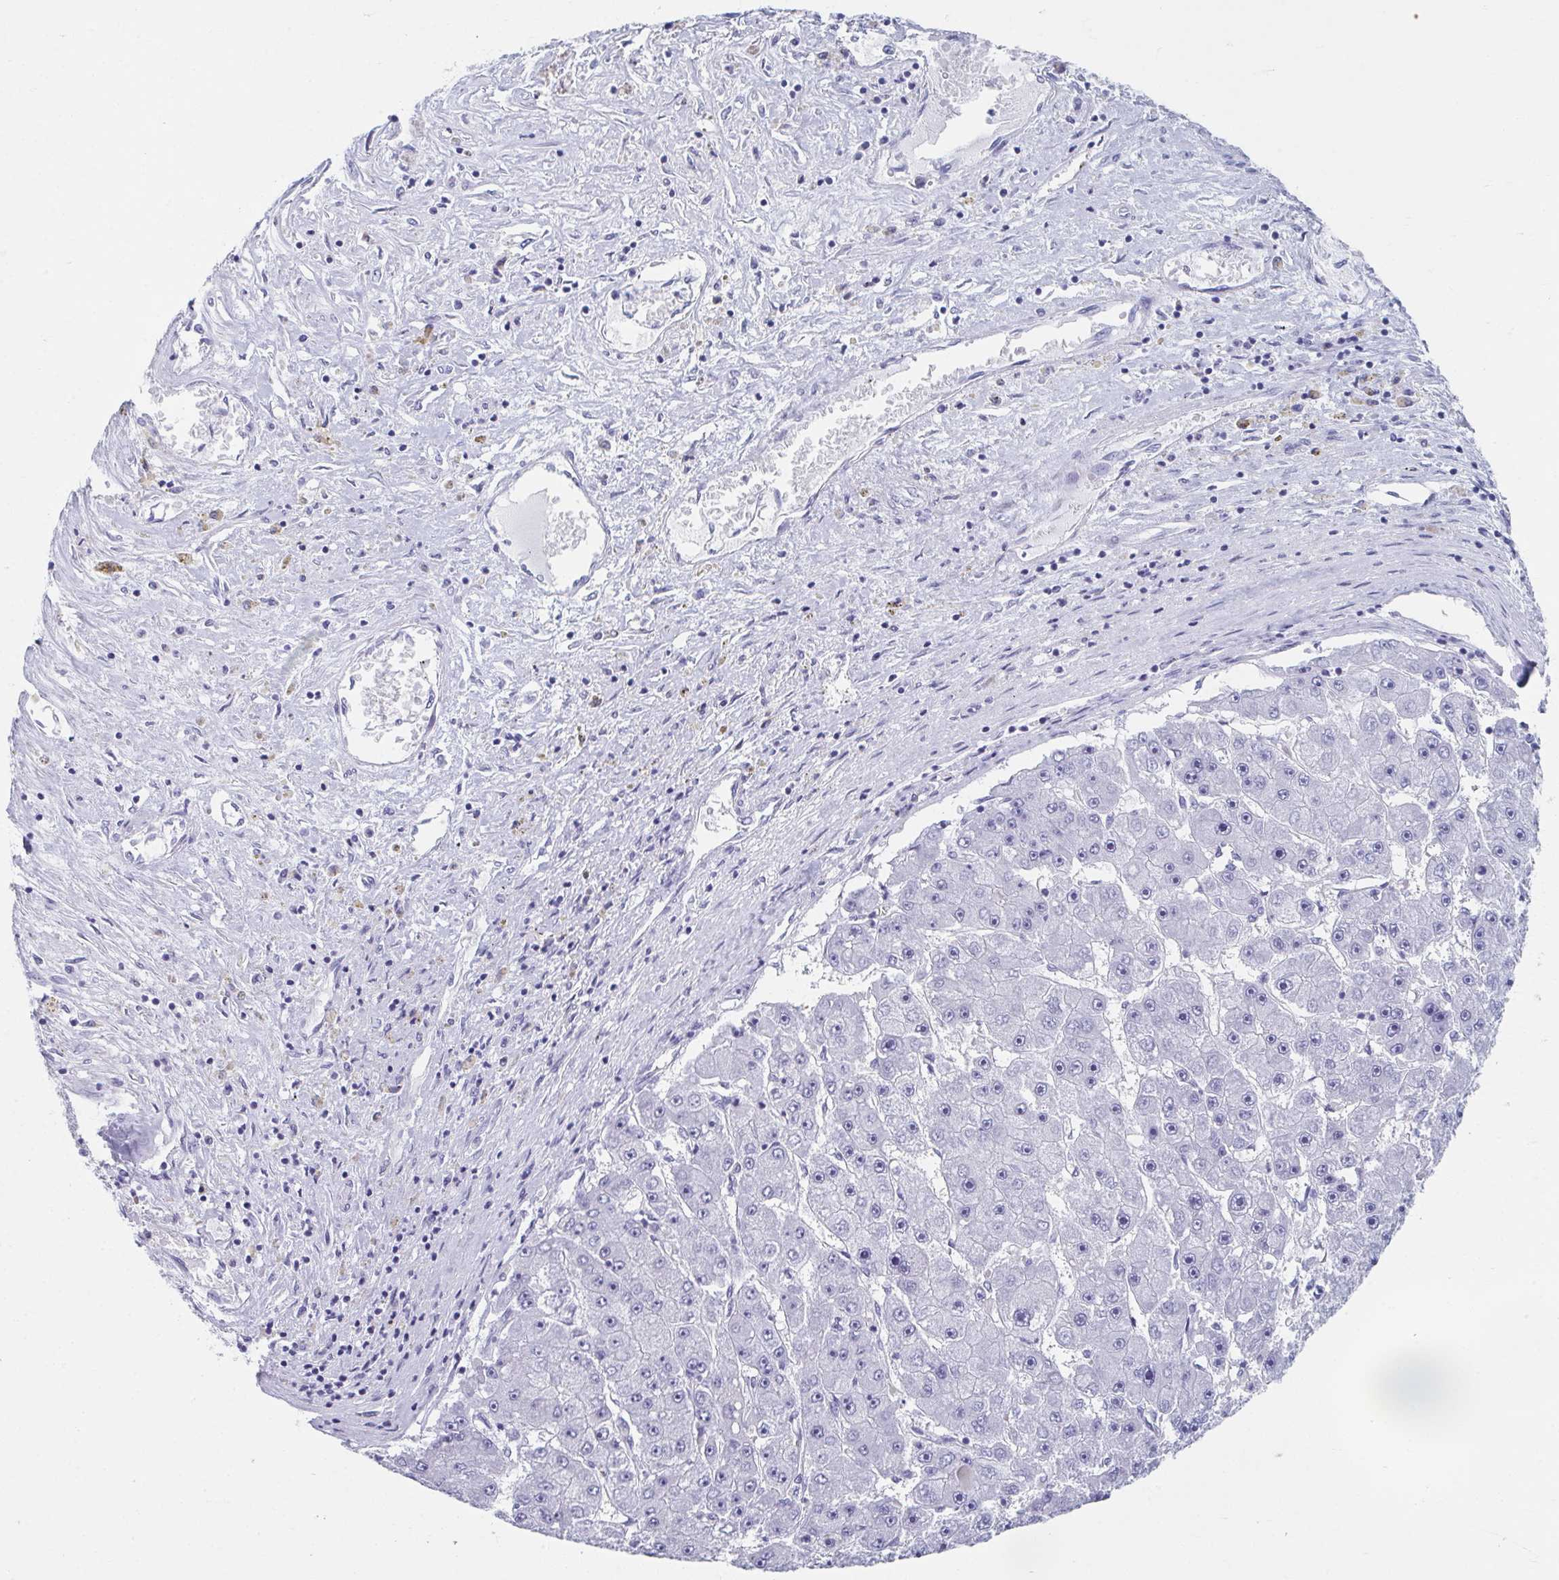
{"staining": {"intensity": "negative", "quantity": "none", "location": "none"}, "tissue": "liver cancer", "cell_type": "Tumor cells", "image_type": "cancer", "snomed": [{"axis": "morphology", "description": "Carcinoma, Hepatocellular, NOS"}, {"axis": "topography", "description": "Liver"}], "caption": "IHC image of human liver hepatocellular carcinoma stained for a protein (brown), which shows no expression in tumor cells.", "gene": "GHRL", "patient": {"sex": "female", "age": 61}}